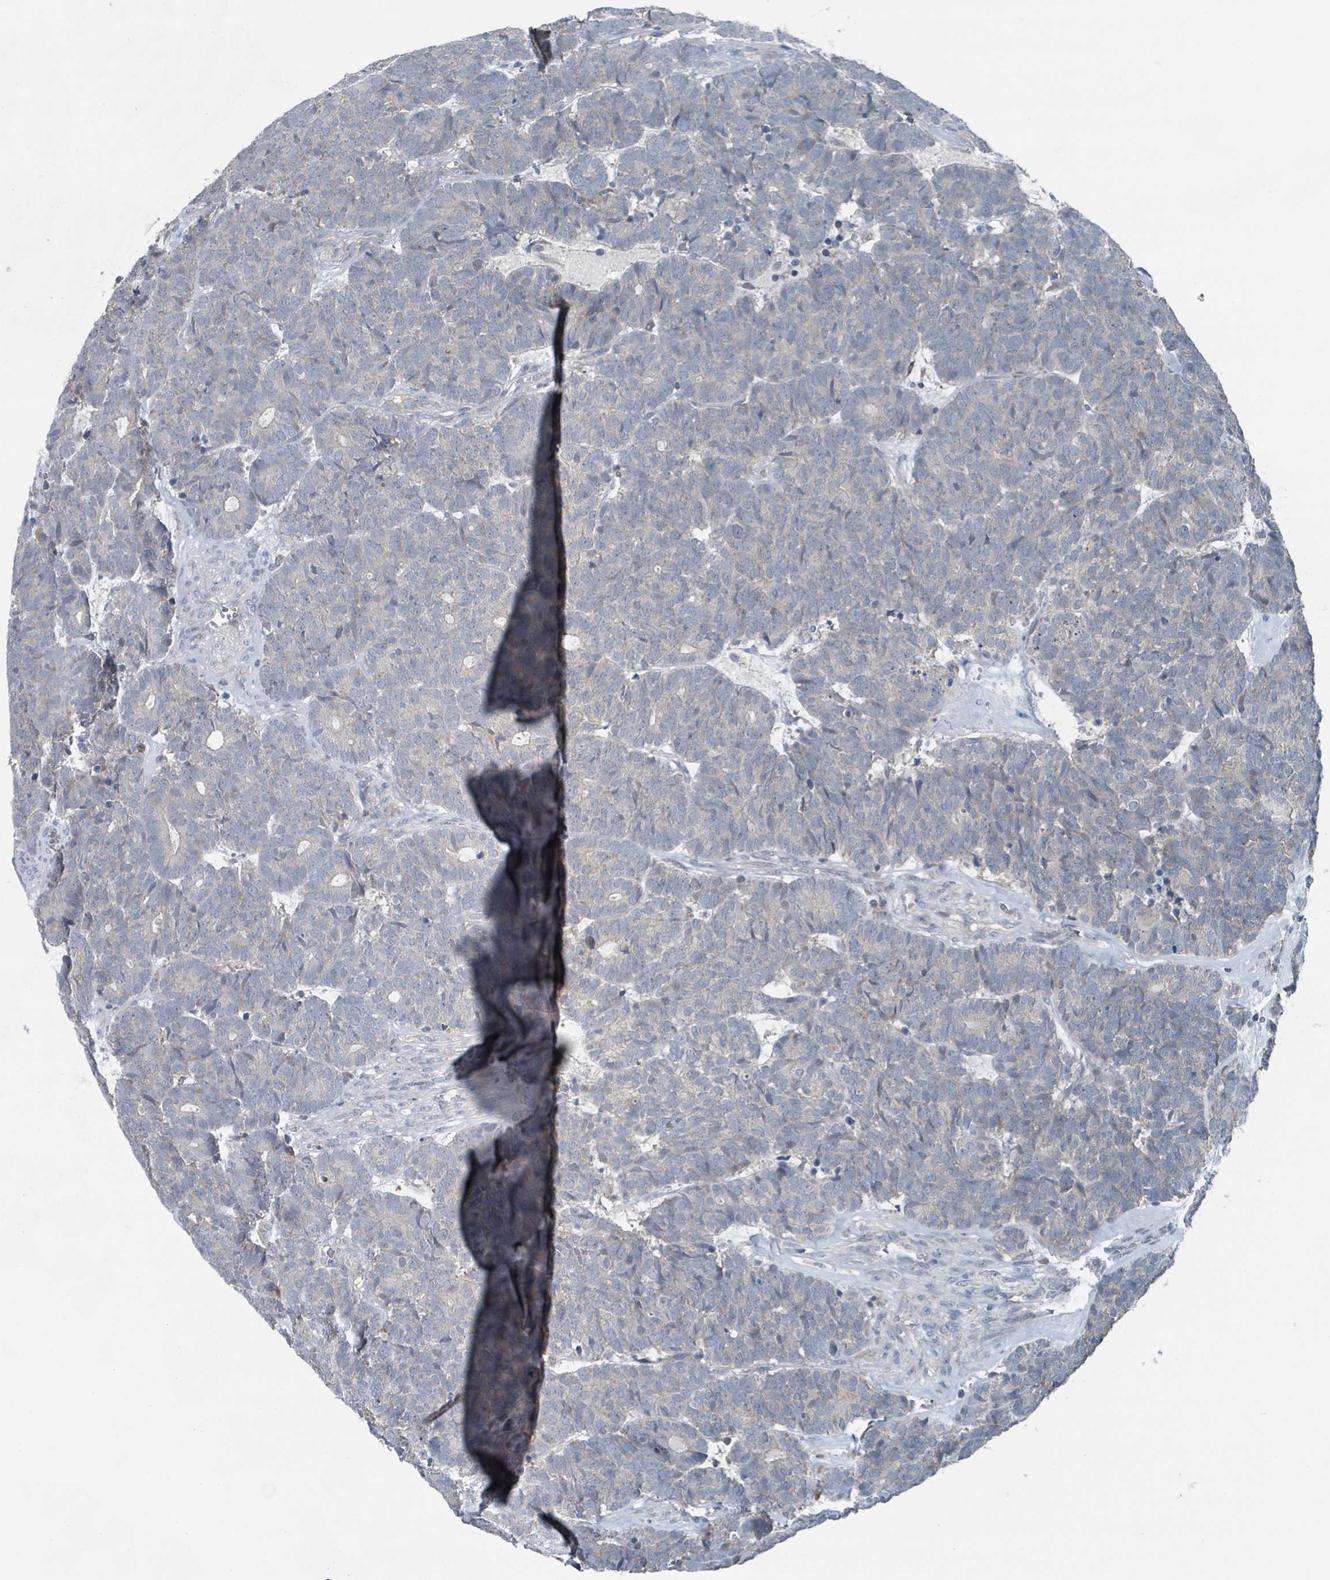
{"staining": {"intensity": "negative", "quantity": "none", "location": "none"}, "tissue": "head and neck cancer", "cell_type": "Tumor cells", "image_type": "cancer", "snomed": [{"axis": "morphology", "description": "Adenocarcinoma, NOS"}, {"axis": "topography", "description": "Head-Neck"}], "caption": "A histopathology image of head and neck cancer stained for a protein exhibits no brown staining in tumor cells.", "gene": "ACBD4", "patient": {"sex": "female", "age": 81}}